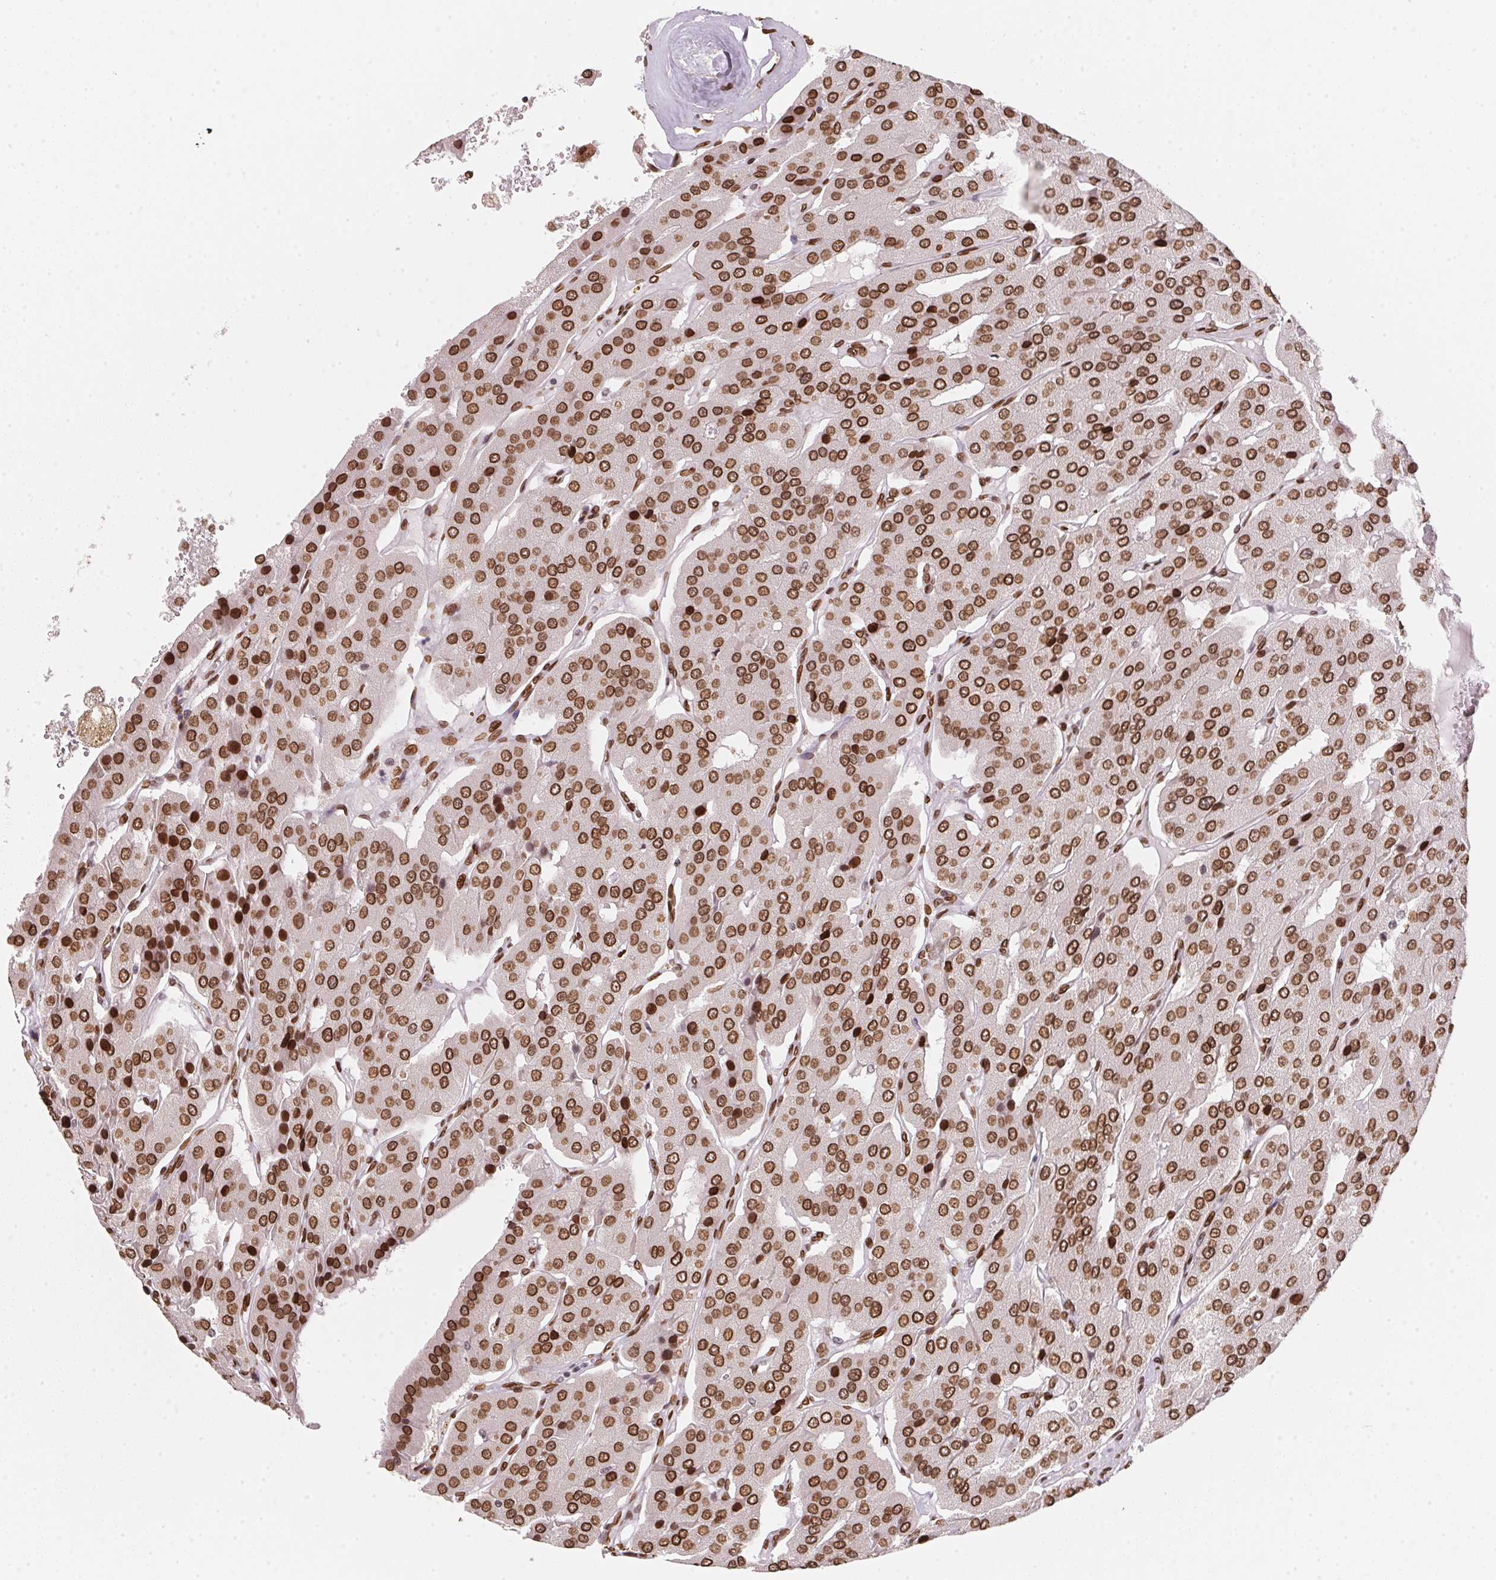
{"staining": {"intensity": "moderate", "quantity": ">75%", "location": "cytoplasmic/membranous,nuclear"}, "tissue": "parathyroid gland", "cell_type": "Glandular cells", "image_type": "normal", "snomed": [{"axis": "morphology", "description": "Normal tissue, NOS"}, {"axis": "morphology", "description": "Adenoma, NOS"}, {"axis": "topography", "description": "Parathyroid gland"}], "caption": "The immunohistochemical stain highlights moderate cytoplasmic/membranous,nuclear expression in glandular cells of unremarkable parathyroid gland.", "gene": "SAP30BP", "patient": {"sex": "female", "age": 86}}